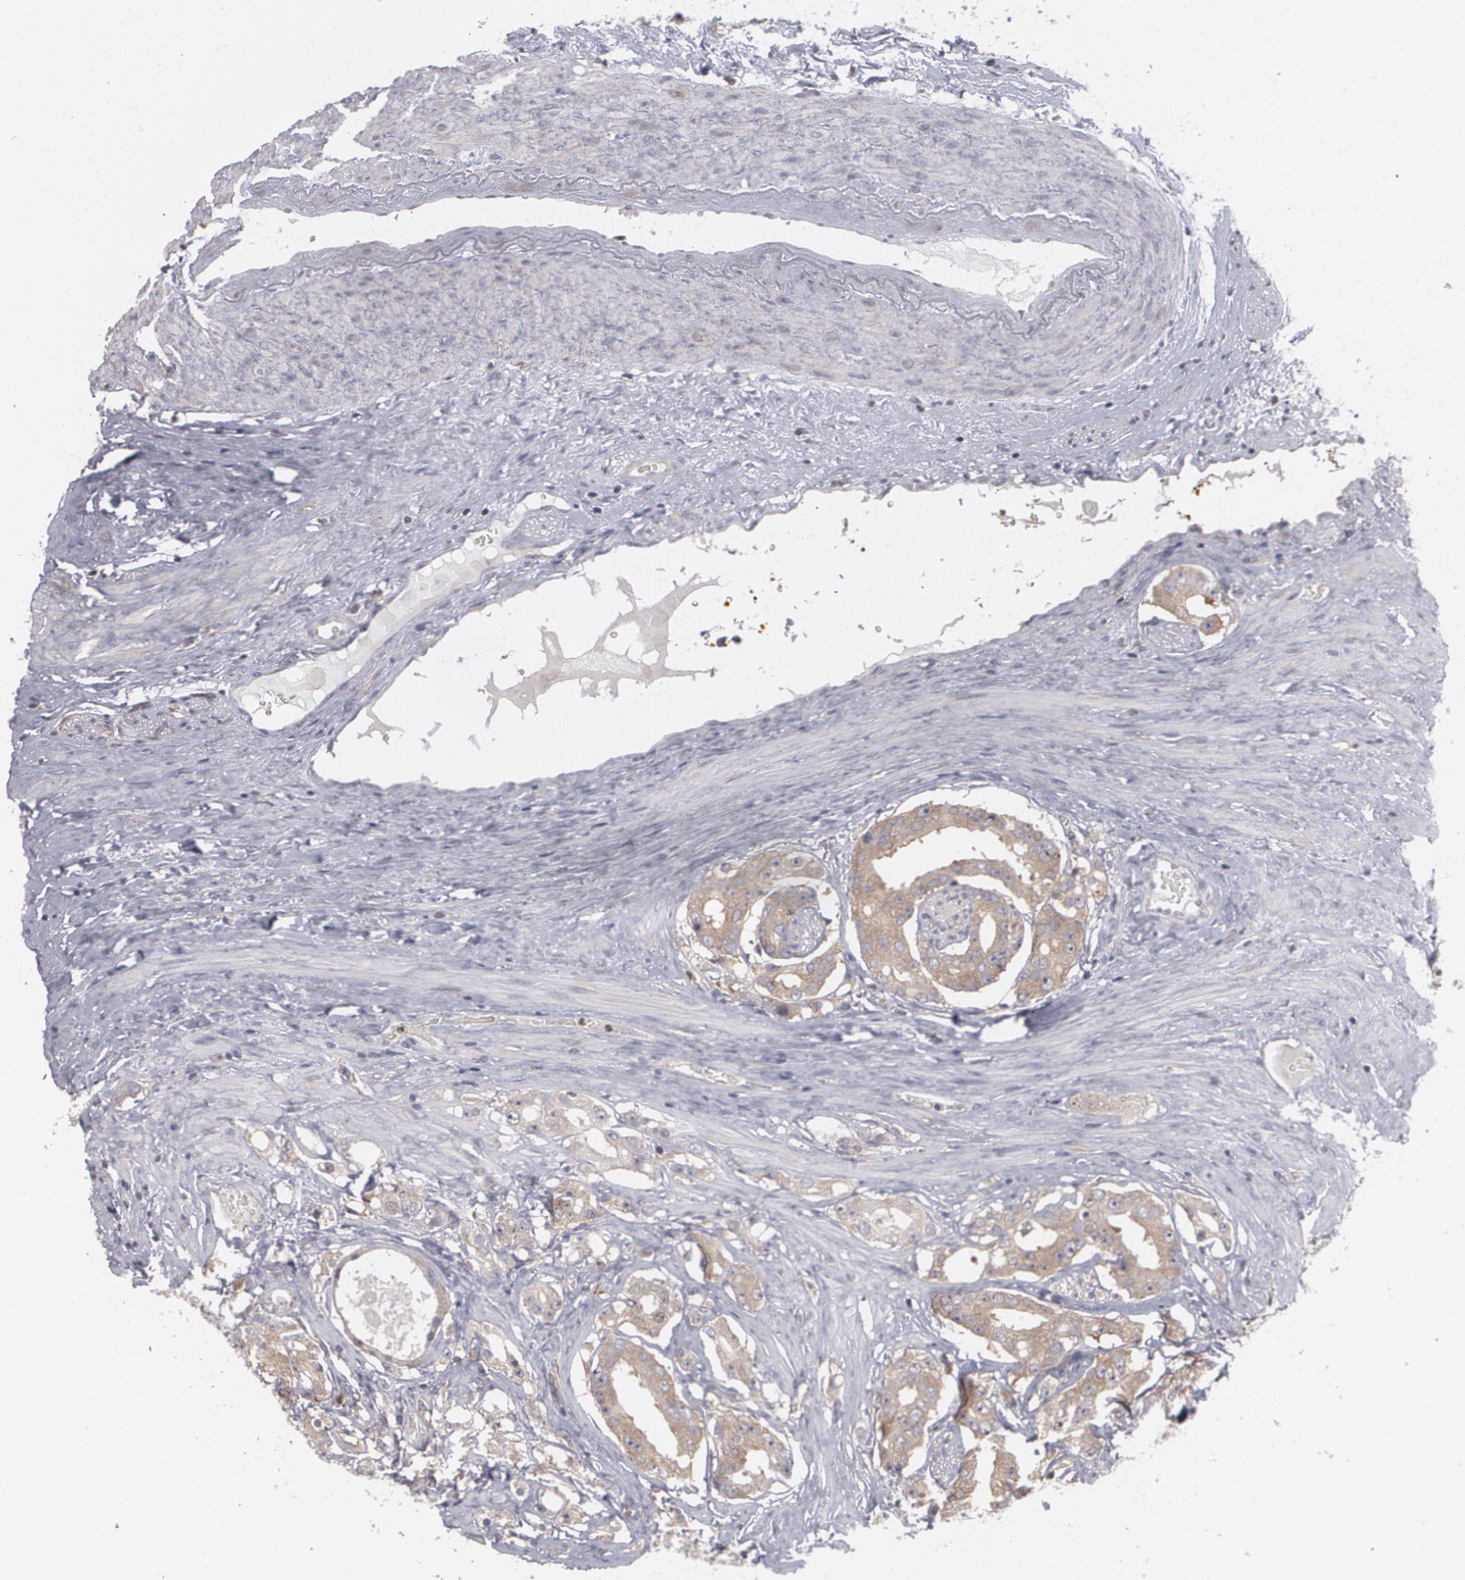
{"staining": {"intensity": "weak", "quantity": ">75%", "location": "cytoplasmic/membranous"}, "tissue": "prostate cancer", "cell_type": "Tumor cells", "image_type": "cancer", "snomed": [{"axis": "morphology", "description": "Adenocarcinoma, High grade"}, {"axis": "topography", "description": "Prostate"}], "caption": "Immunohistochemical staining of human adenocarcinoma (high-grade) (prostate) shows weak cytoplasmic/membranous protein positivity in about >75% of tumor cells.", "gene": "HTT", "patient": {"sex": "male", "age": 68}}